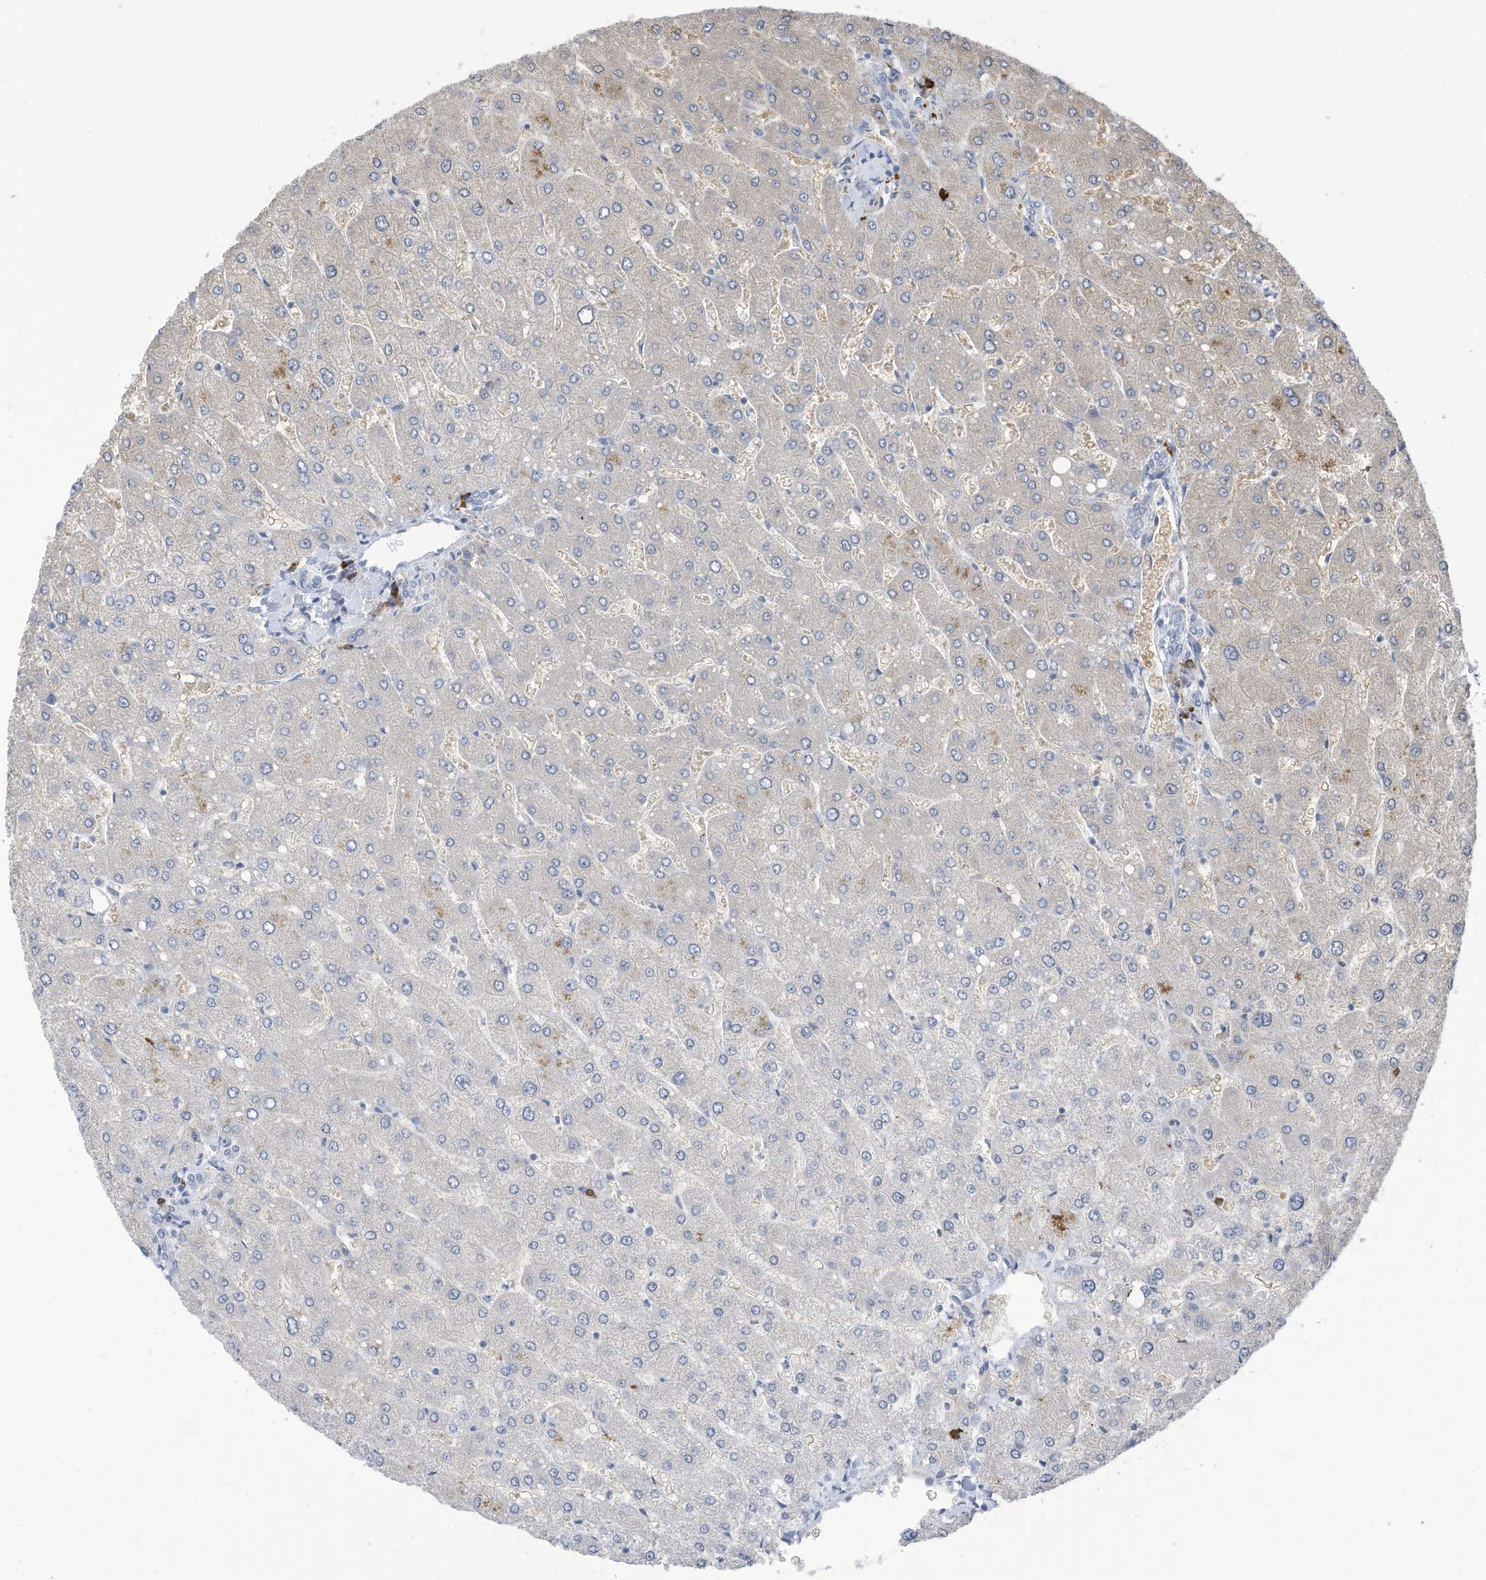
{"staining": {"intensity": "negative", "quantity": "none", "location": "none"}, "tissue": "liver", "cell_type": "Cholangiocytes", "image_type": "normal", "snomed": [{"axis": "morphology", "description": "Normal tissue, NOS"}, {"axis": "topography", "description": "Liver"}], "caption": "IHC micrograph of unremarkable liver: liver stained with DAB (3,3'-diaminobenzidine) shows no significant protein positivity in cholangiocytes. (DAB IHC, high magnification).", "gene": "ZNF292", "patient": {"sex": "male", "age": 55}}